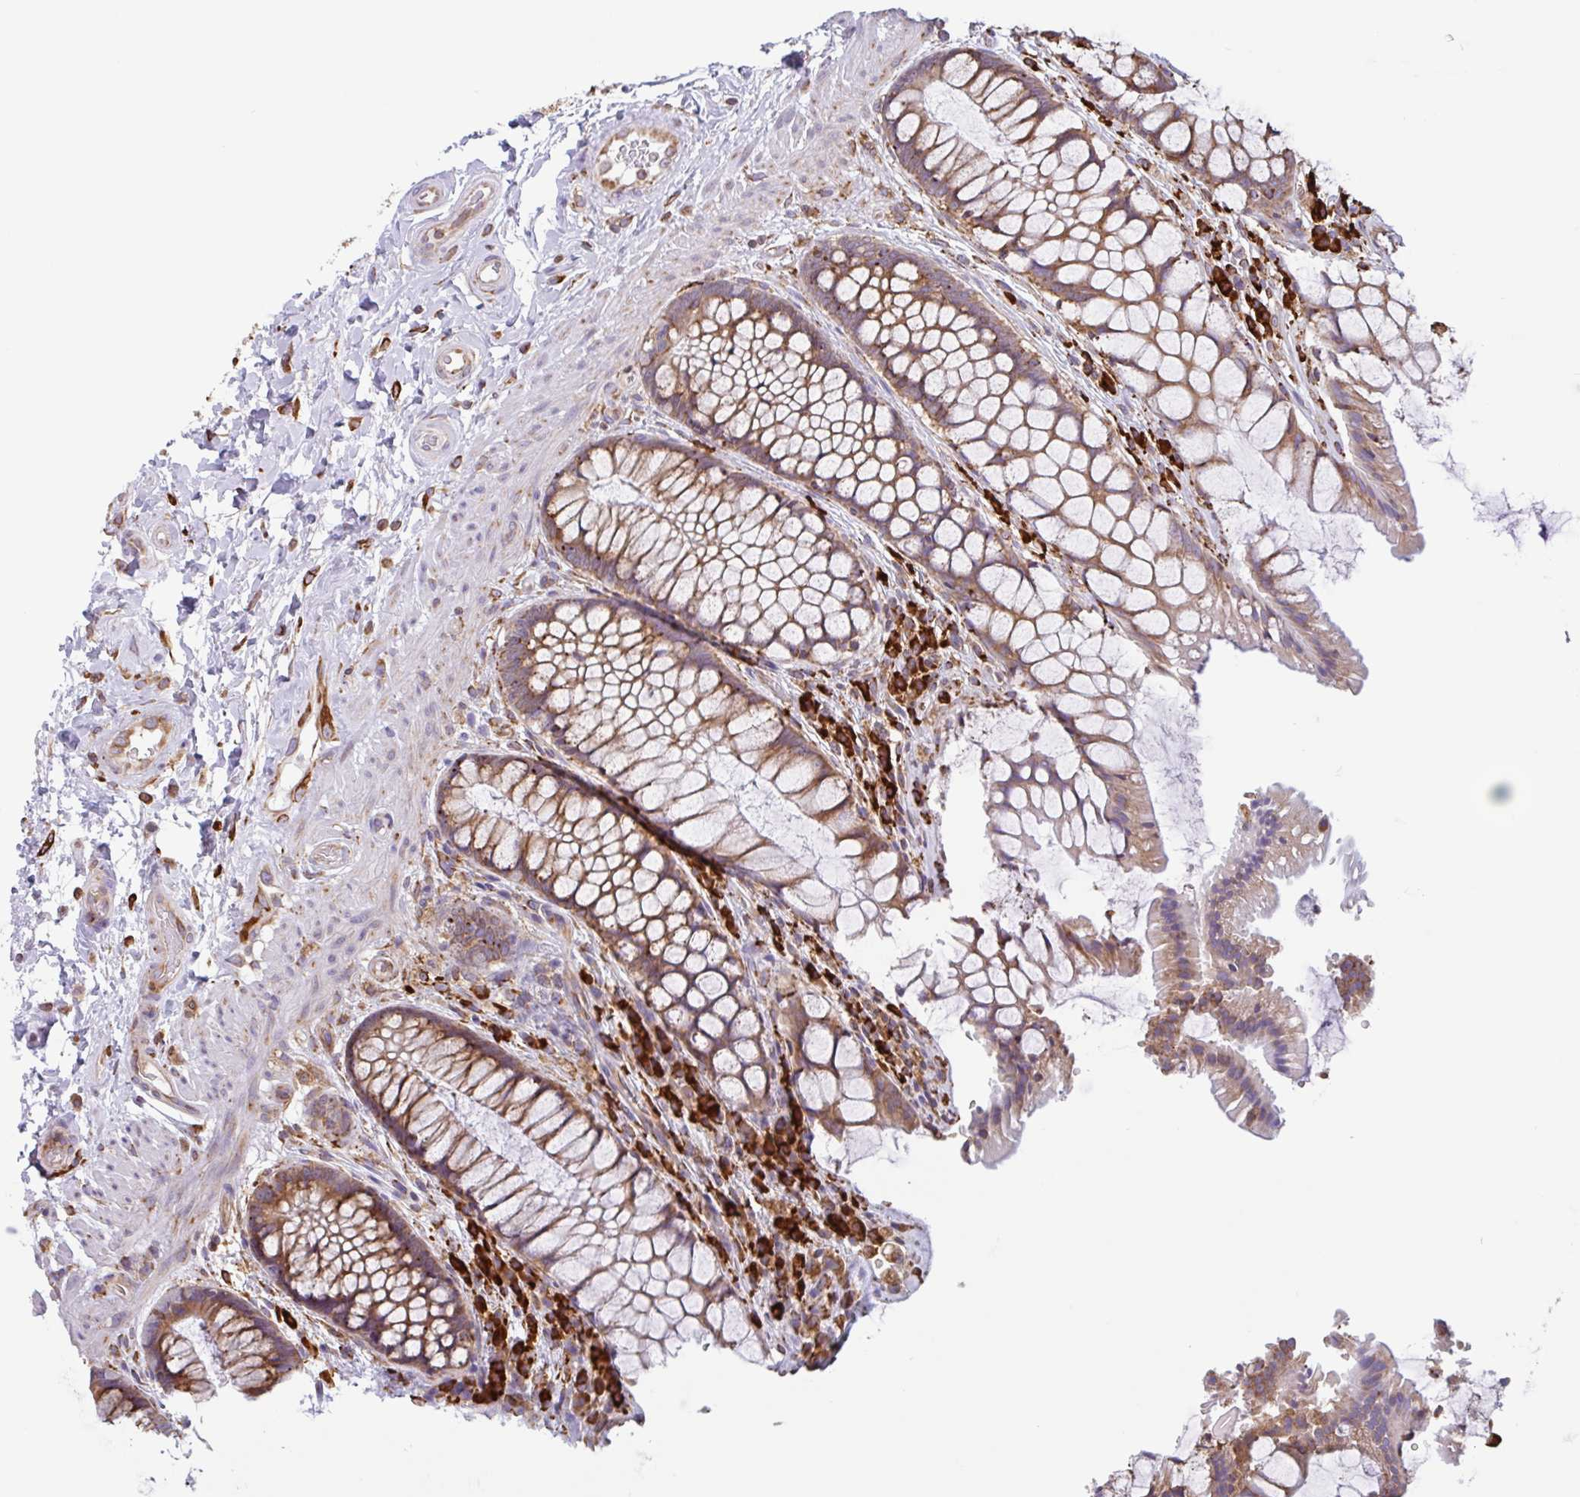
{"staining": {"intensity": "moderate", "quantity": ">75%", "location": "cytoplasmic/membranous"}, "tissue": "rectum", "cell_type": "Glandular cells", "image_type": "normal", "snomed": [{"axis": "morphology", "description": "Normal tissue, NOS"}, {"axis": "topography", "description": "Rectum"}], "caption": "Unremarkable rectum shows moderate cytoplasmic/membranous staining in about >75% of glandular cells, visualized by immunohistochemistry.", "gene": "DOK4", "patient": {"sex": "female", "age": 58}}